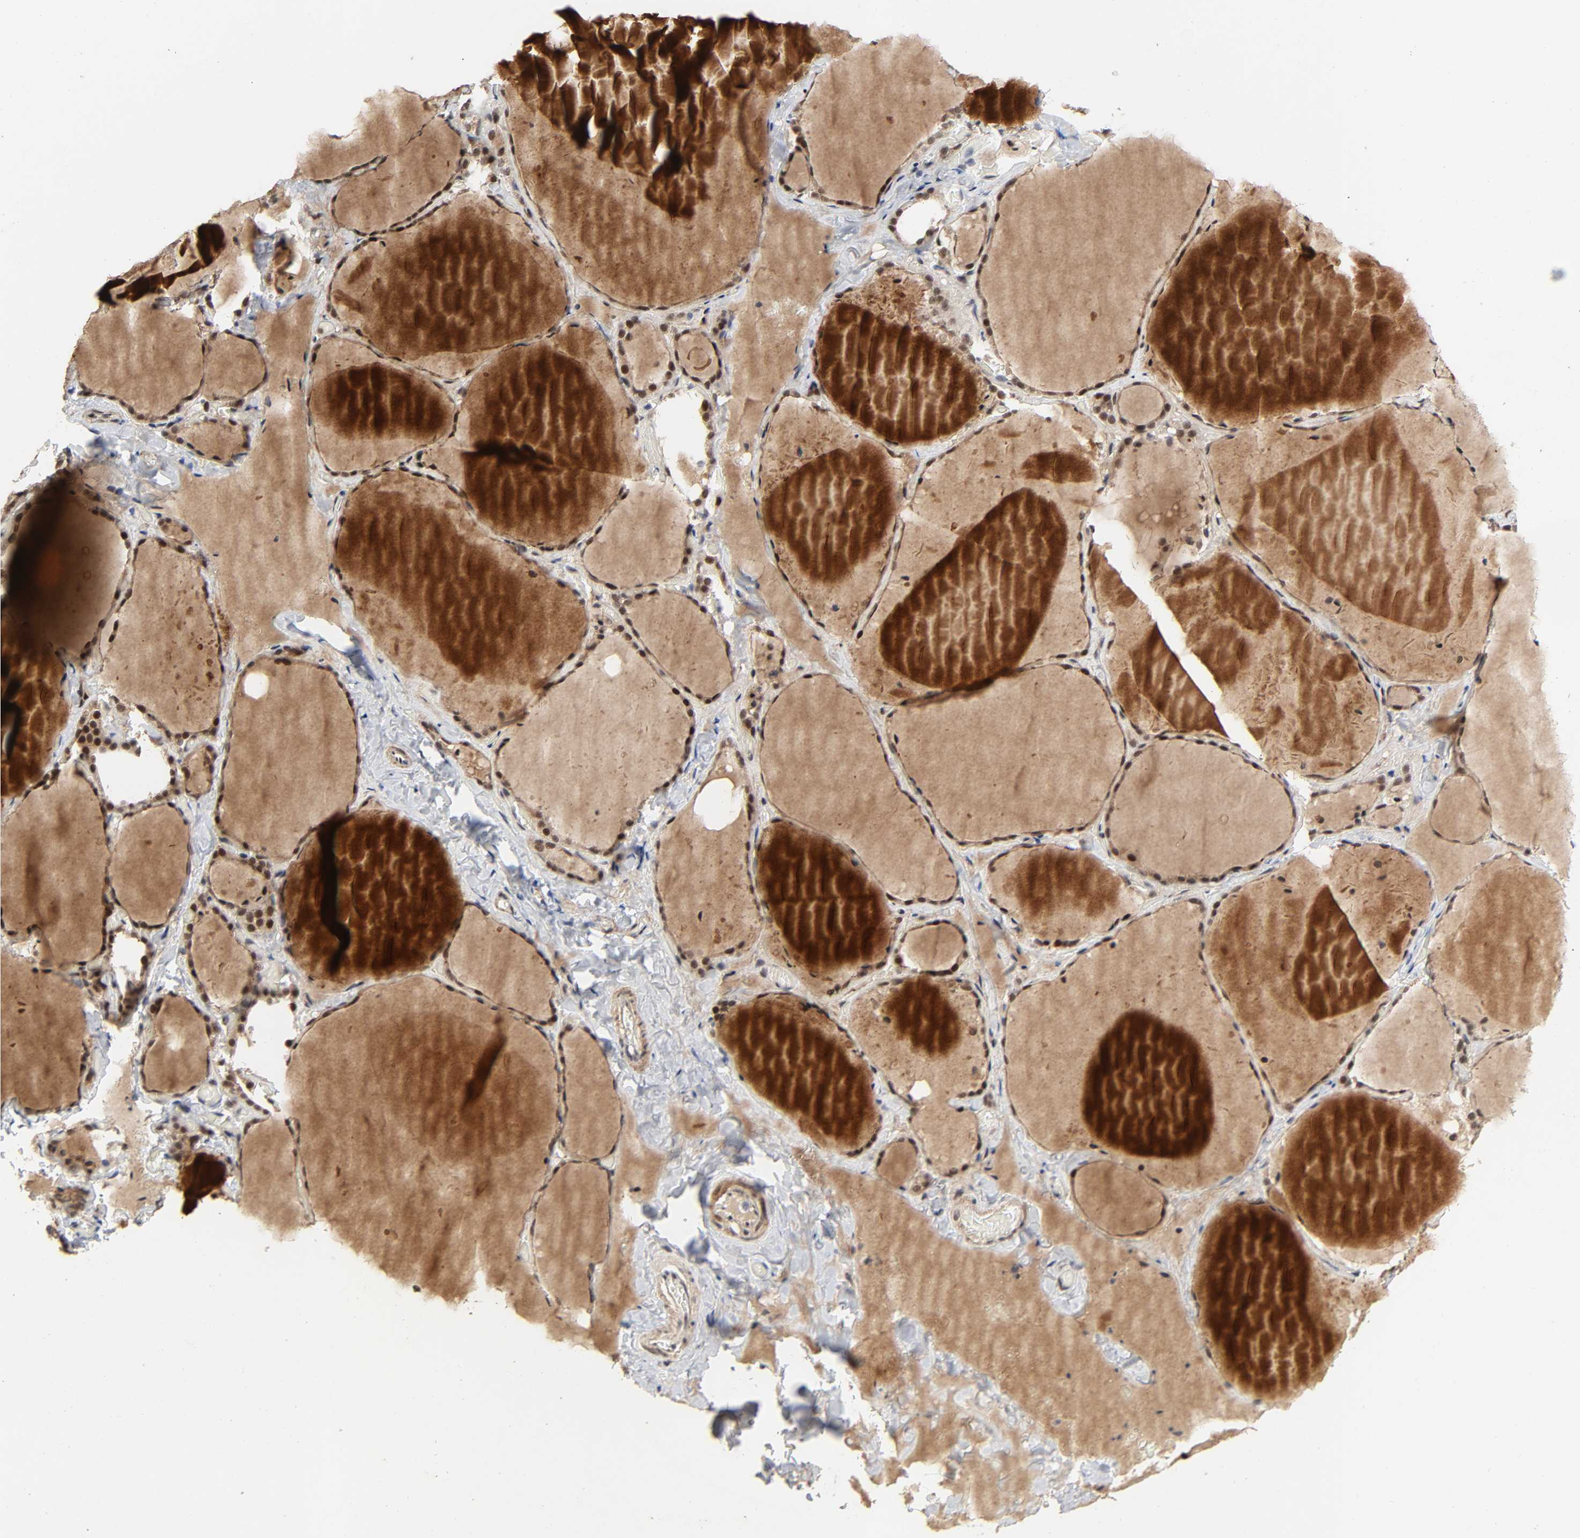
{"staining": {"intensity": "strong", "quantity": ">75%", "location": "nuclear"}, "tissue": "thyroid gland", "cell_type": "Glandular cells", "image_type": "normal", "snomed": [{"axis": "morphology", "description": "Normal tissue, NOS"}, {"axis": "topography", "description": "Thyroid gland"}], "caption": "A brown stain labels strong nuclear expression of a protein in glandular cells of unremarkable human thyroid gland. (IHC, brightfield microscopy, high magnification).", "gene": "ZKSCAN8", "patient": {"sex": "female", "age": 22}}